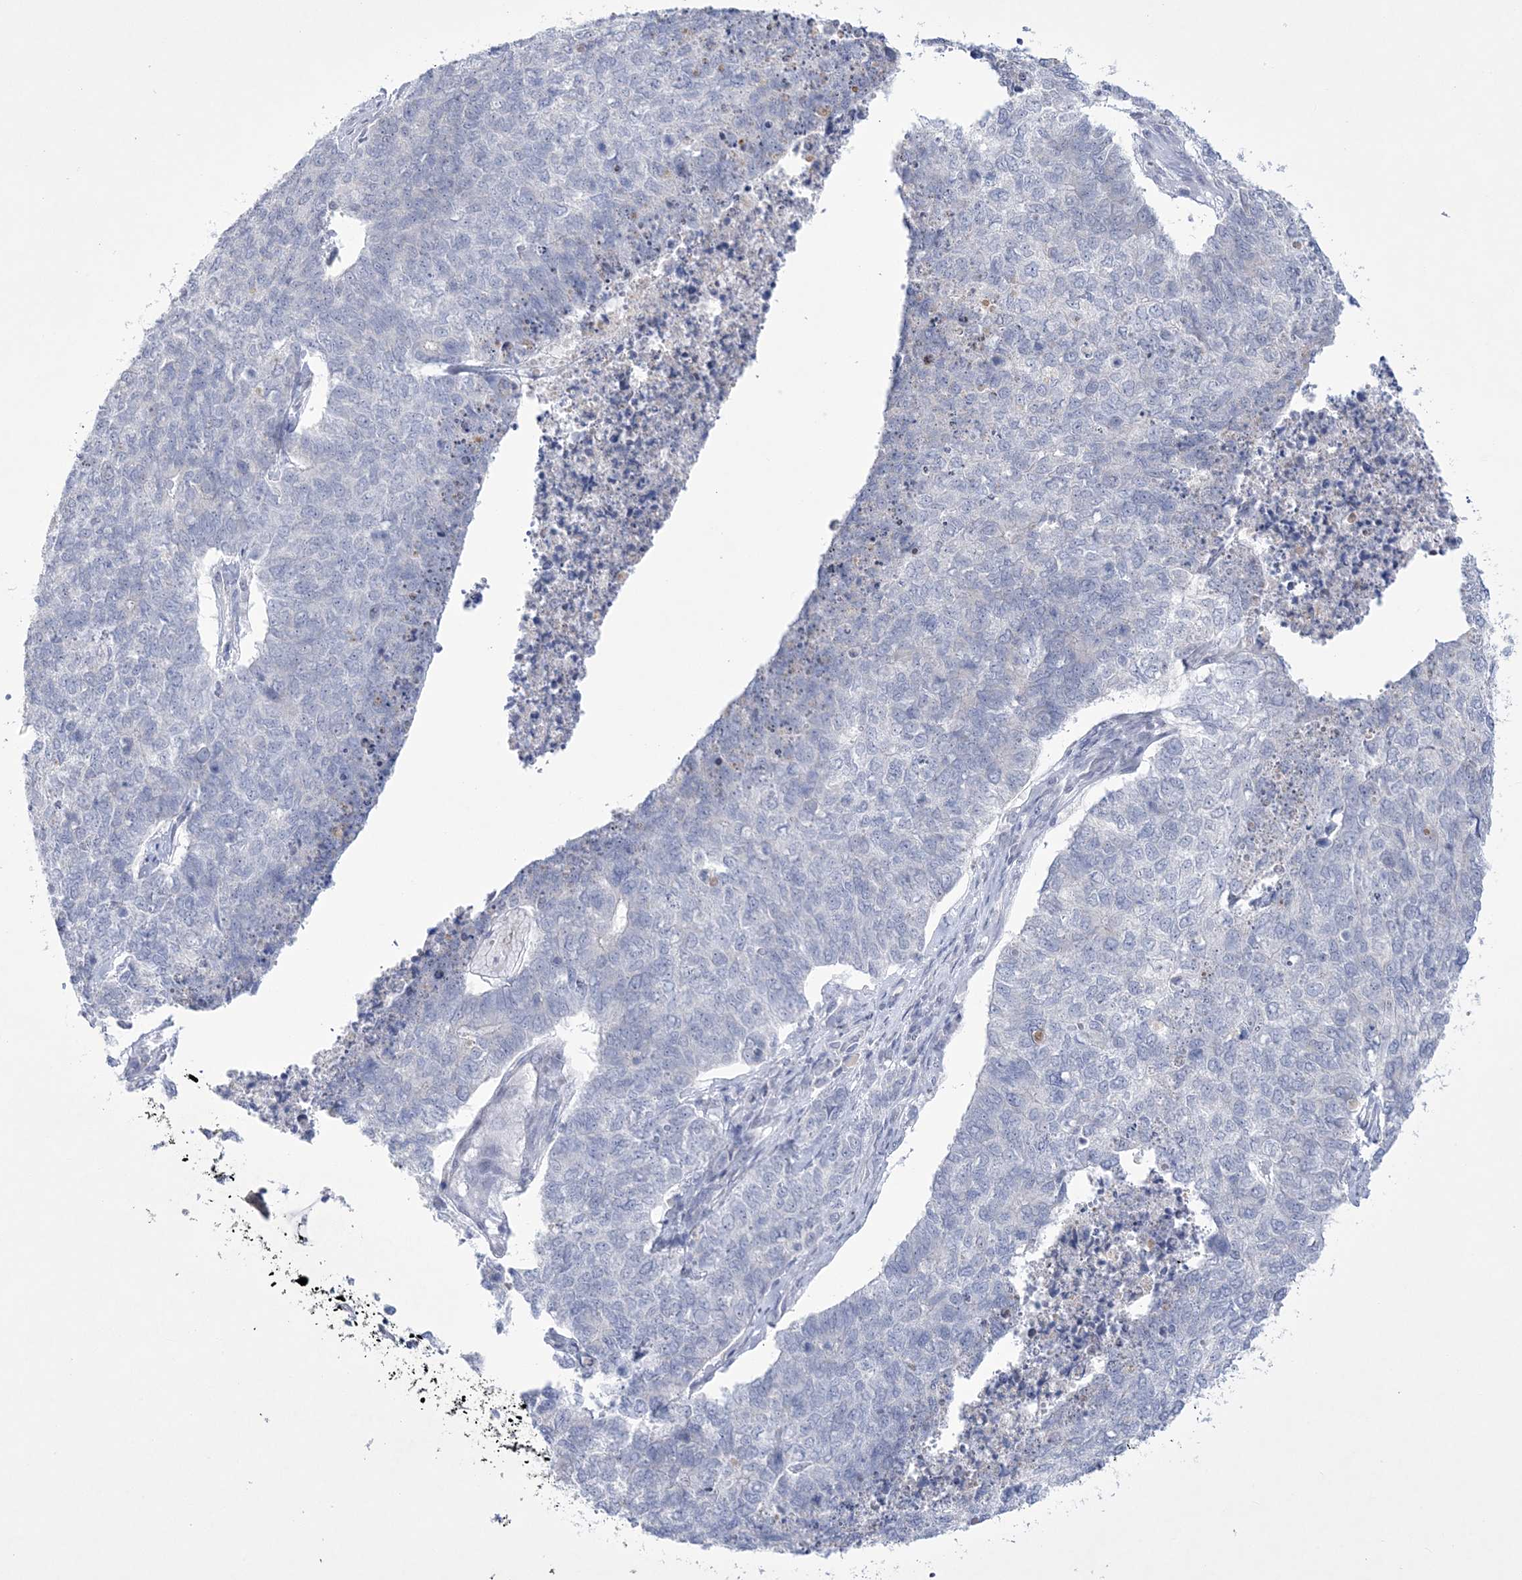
{"staining": {"intensity": "negative", "quantity": "none", "location": "none"}, "tissue": "cervical cancer", "cell_type": "Tumor cells", "image_type": "cancer", "snomed": [{"axis": "morphology", "description": "Squamous cell carcinoma, NOS"}, {"axis": "topography", "description": "Cervix"}], "caption": "Immunohistochemistry (IHC) of human cervical squamous cell carcinoma exhibits no staining in tumor cells. (DAB (3,3'-diaminobenzidine) immunohistochemistry (IHC), high magnification).", "gene": "WDR27", "patient": {"sex": "female", "age": 63}}